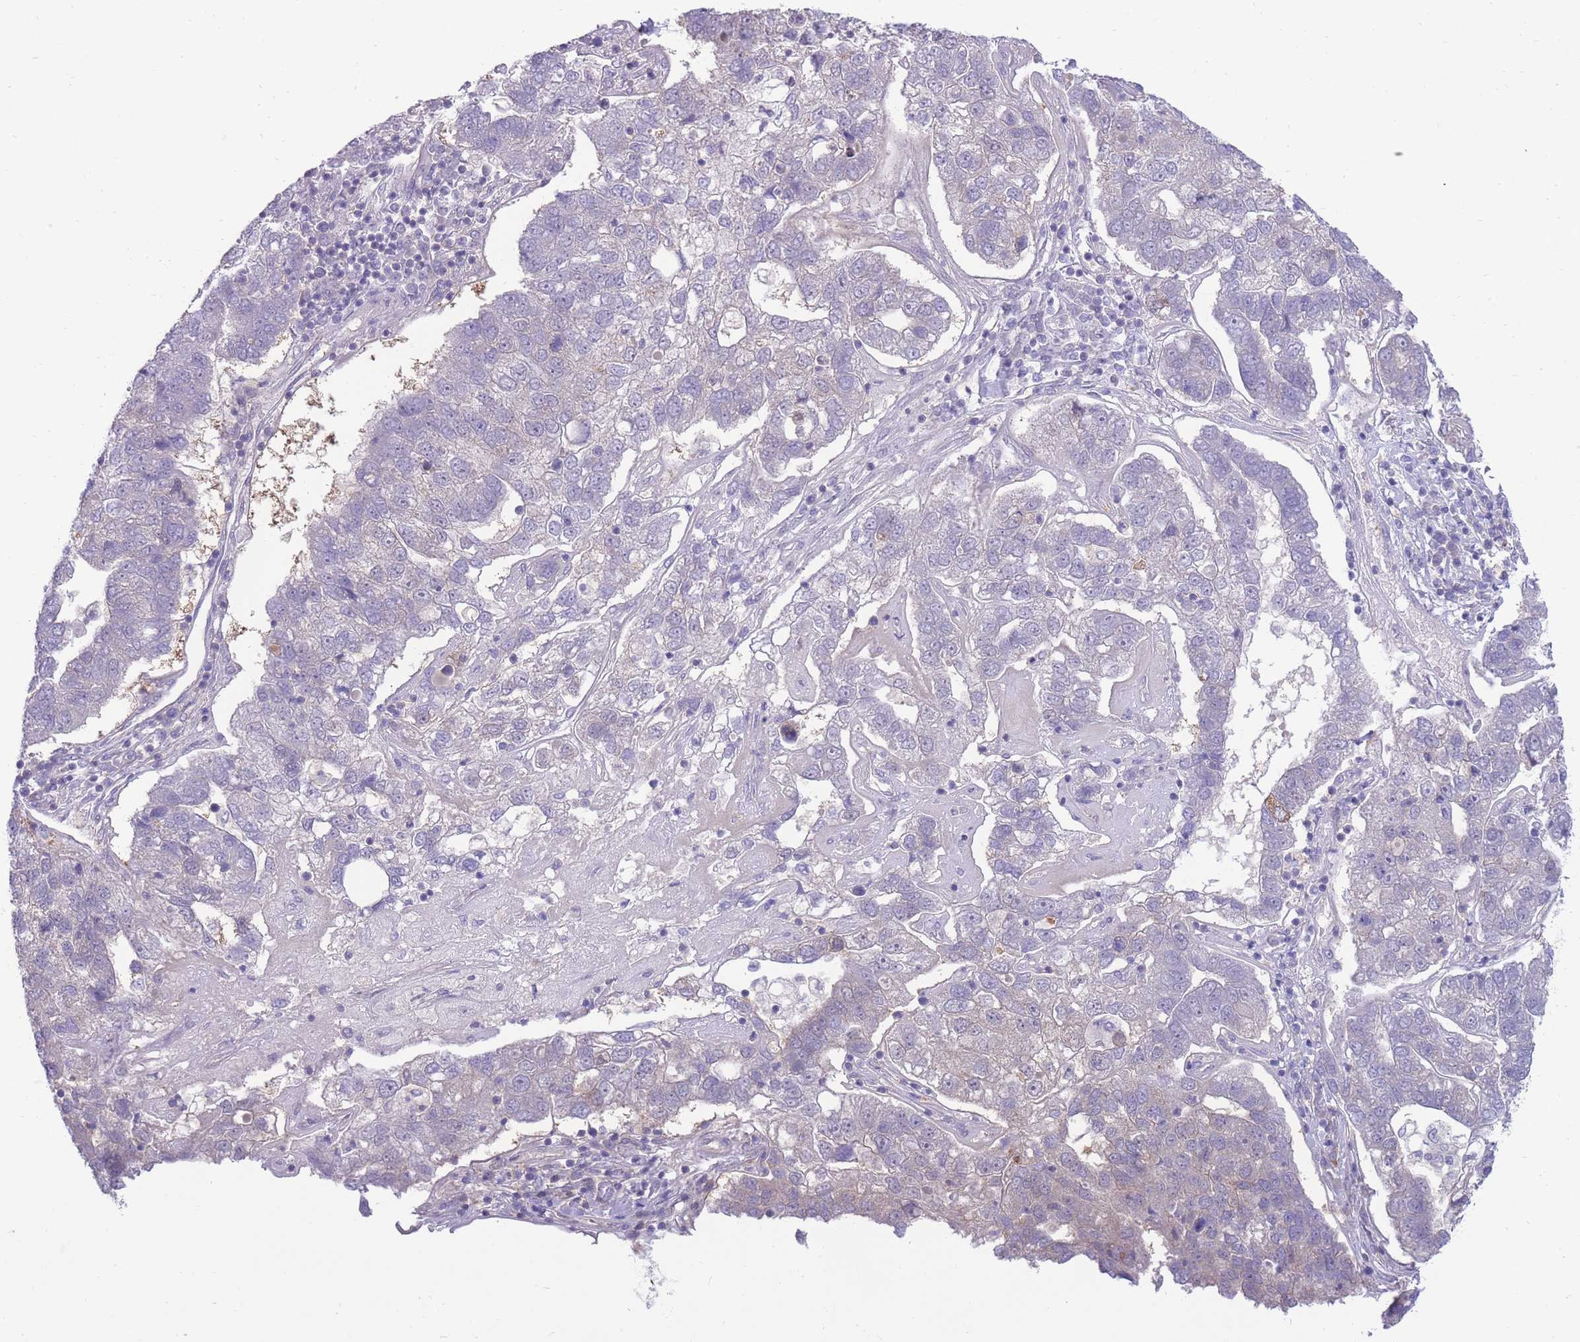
{"staining": {"intensity": "negative", "quantity": "none", "location": "none"}, "tissue": "pancreatic cancer", "cell_type": "Tumor cells", "image_type": "cancer", "snomed": [{"axis": "morphology", "description": "Adenocarcinoma, NOS"}, {"axis": "topography", "description": "Pancreas"}], "caption": "Protein analysis of adenocarcinoma (pancreatic) shows no significant positivity in tumor cells. (DAB immunohistochemistry (IHC) visualized using brightfield microscopy, high magnification).", "gene": "RGS11", "patient": {"sex": "female", "age": 61}}